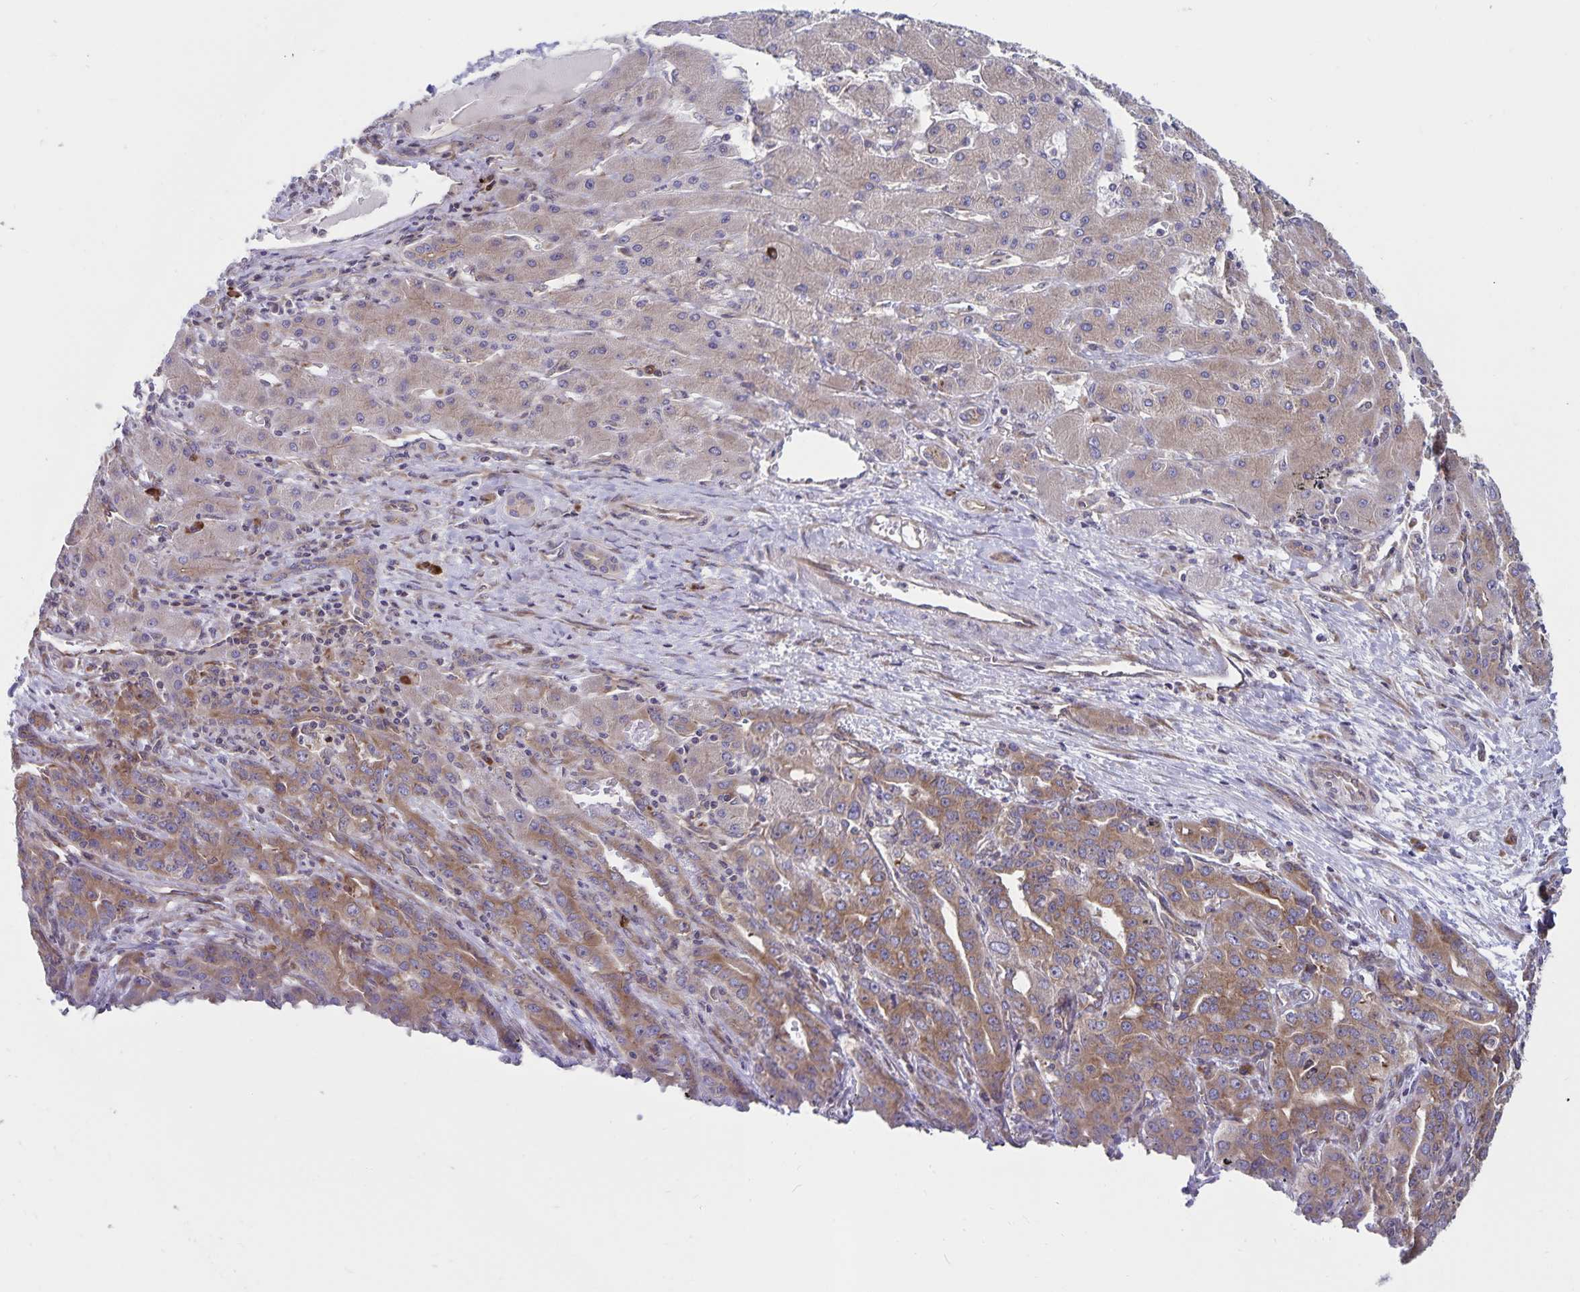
{"staining": {"intensity": "moderate", "quantity": ">75%", "location": "cytoplasmic/membranous"}, "tissue": "liver cancer", "cell_type": "Tumor cells", "image_type": "cancer", "snomed": [{"axis": "morphology", "description": "Cholangiocarcinoma"}, {"axis": "topography", "description": "Liver"}], "caption": "Protein expression analysis of human liver cancer (cholangiocarcinoma) reveals moderate cytoplasmic/membranous expression in about >75% of tumor cells.", "gene": "SEC62", "patient": {"sex": "male", "age": 59}}